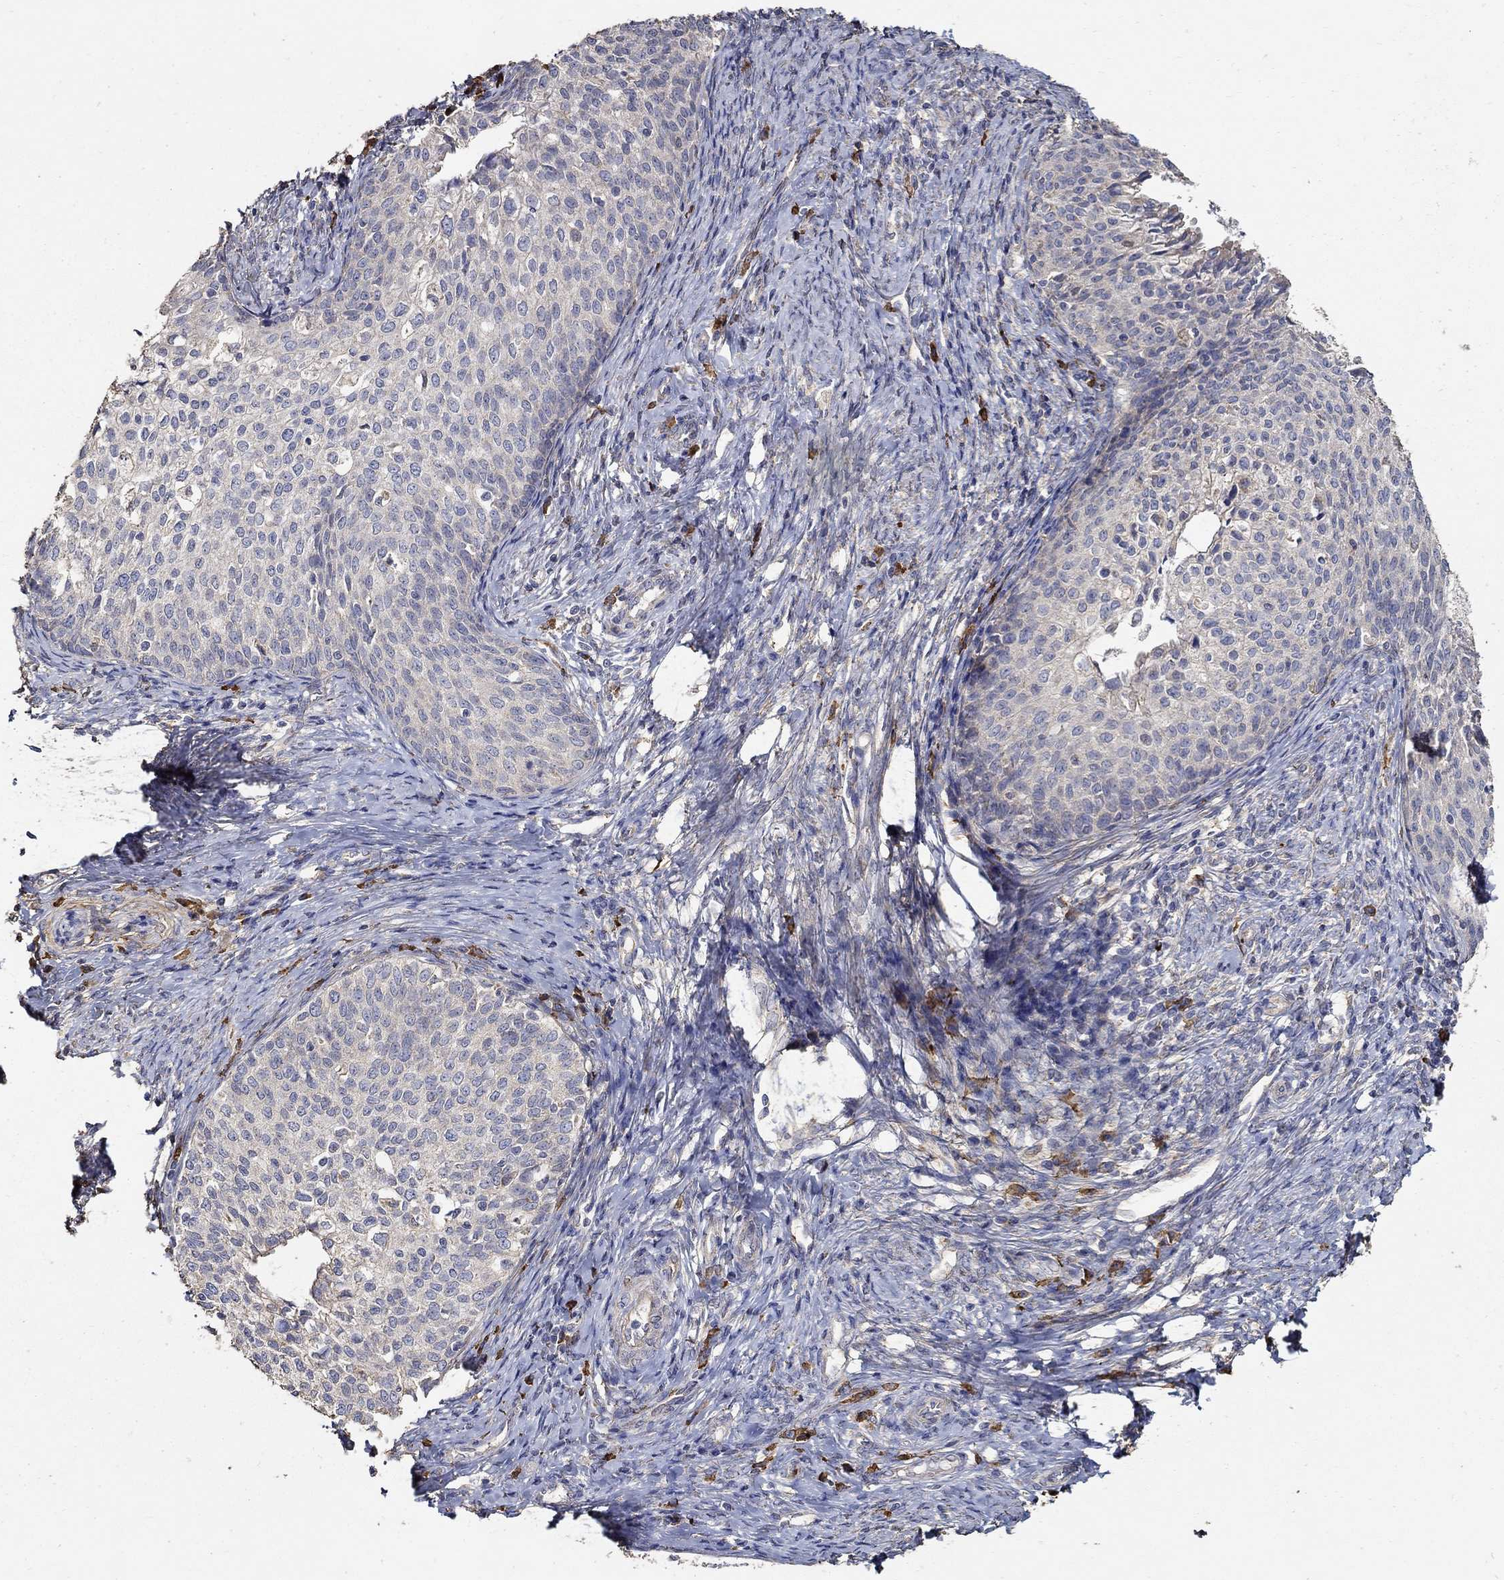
{"staining": {"intensity": "negative", "quantity": "none", "location": "none"}, "tissue": "cervical cancer", "cell_type": "Tumor cells", "image_type": "cancer", "snomed": [{"axis": "morphology", "description": "Squamous cell carcinoma, NOS"}, {"axis": "topography", "description": "Cervix"}], "caption": "Image shows no protein positivity in tumor cells of squamous cell carcinoma (cervical) tissue. Brightfield microscopy of IHC stained with DAB (3,3'-diaminobenzidine) (brown) and hematoxylin (blue), captured at high magnification.", "gene": "EMILIN3", "patient": {"sex": "female", "age": 51}}